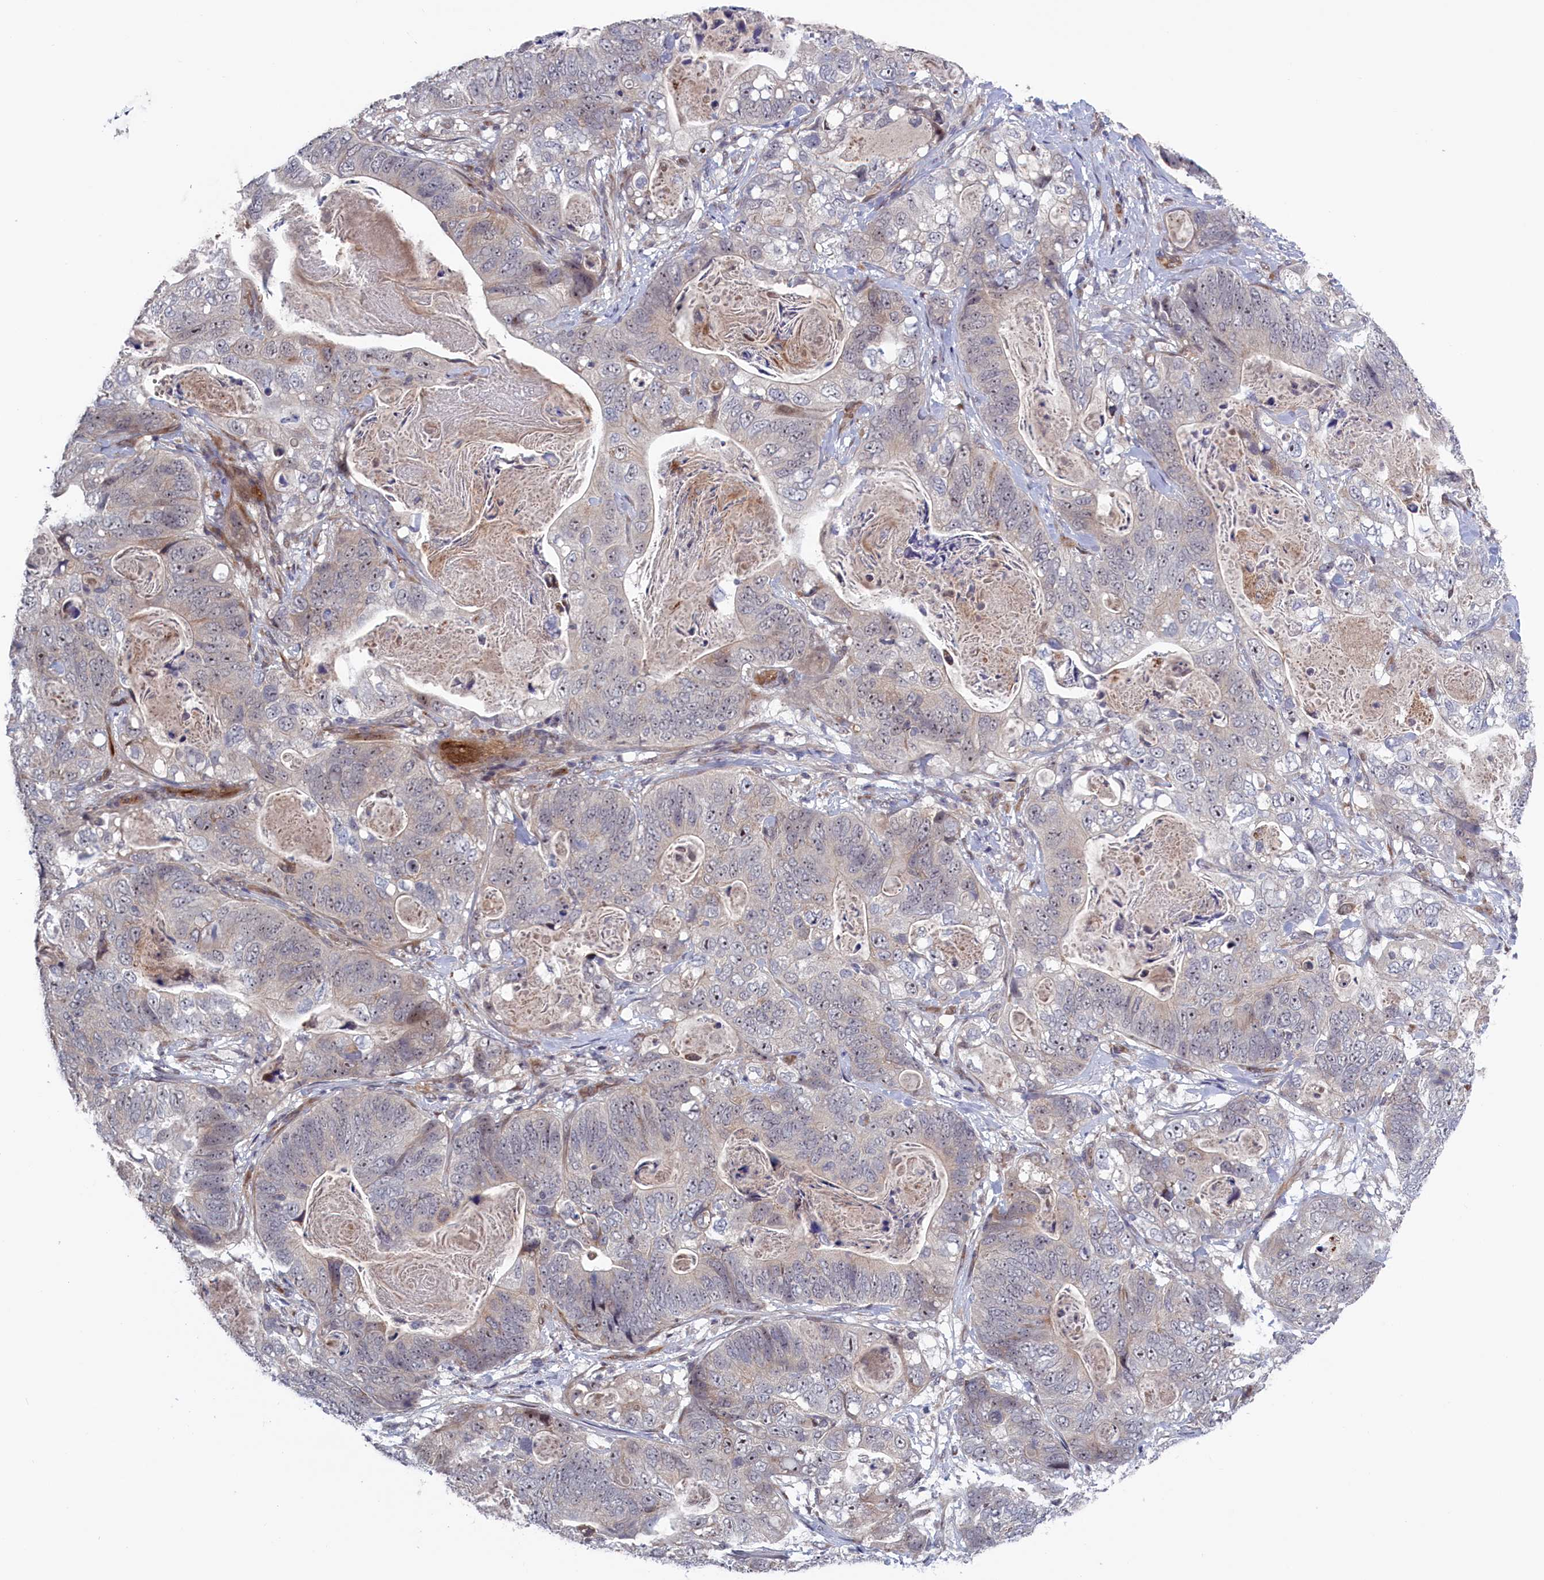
{"staining": {"intensity": "negative", "quantity": "none", "location": "none"}, "tissue": "stomach cancer", "cell_type": "Tumor cells", "image_type": "cancer", "snomed": [{"axis": "morphology", "description": "Normal tissue, NOS"}, {"axis": "morphology", "description": "Adenocarcinoma, NOS"}, {"axis": "topography", "description": "Stomach"}], "caption": "Human stomach cancer stained for a protein using immunohistochemistry demonstrates no positivity in tumor cells.", "gene": "LSG1", "patient": {"sex": "female", "age": 89}}